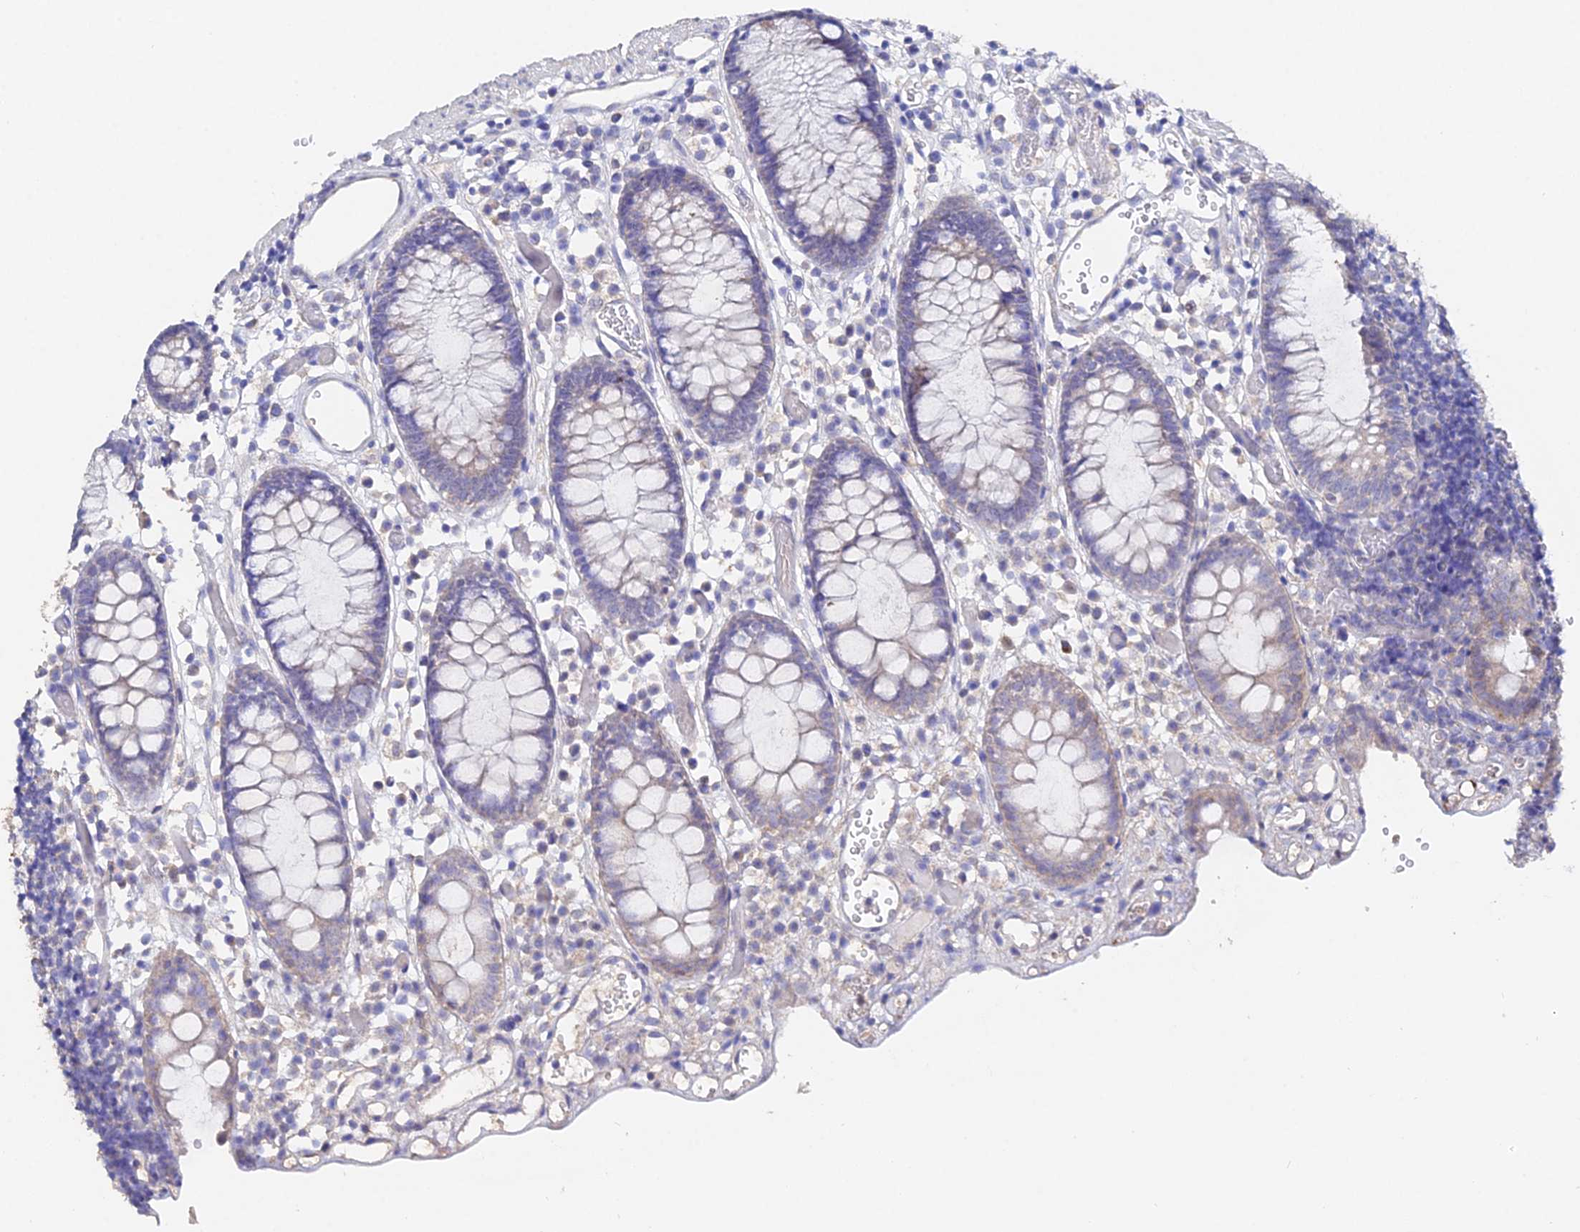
{"staining": {"intensity": "weak", "quantity": "25%-75%", "location": "cytoplasmic/membranous"}, "tissue": "colon", "cell_type": "Endothelial cells", "image_type": "normal", "snomed": [{"axis": "morphology", "description": "Normal tissue, NOS"}, {"axis": "topography", "description": "Colon"}], "caption": "IHC staining of normal colon, which shows low levels of weak cytoplasmic/membranous staining in about 25%-75% of endothelial cells indicating weak cytoplasmic/membranous protein staining. The staining was performed using DAB (brown) for protein detection and nuclei were counterstained in hematoxylin (blue).", "gene": "ESM1", "patient": {"sex": "male", "age": 14}}